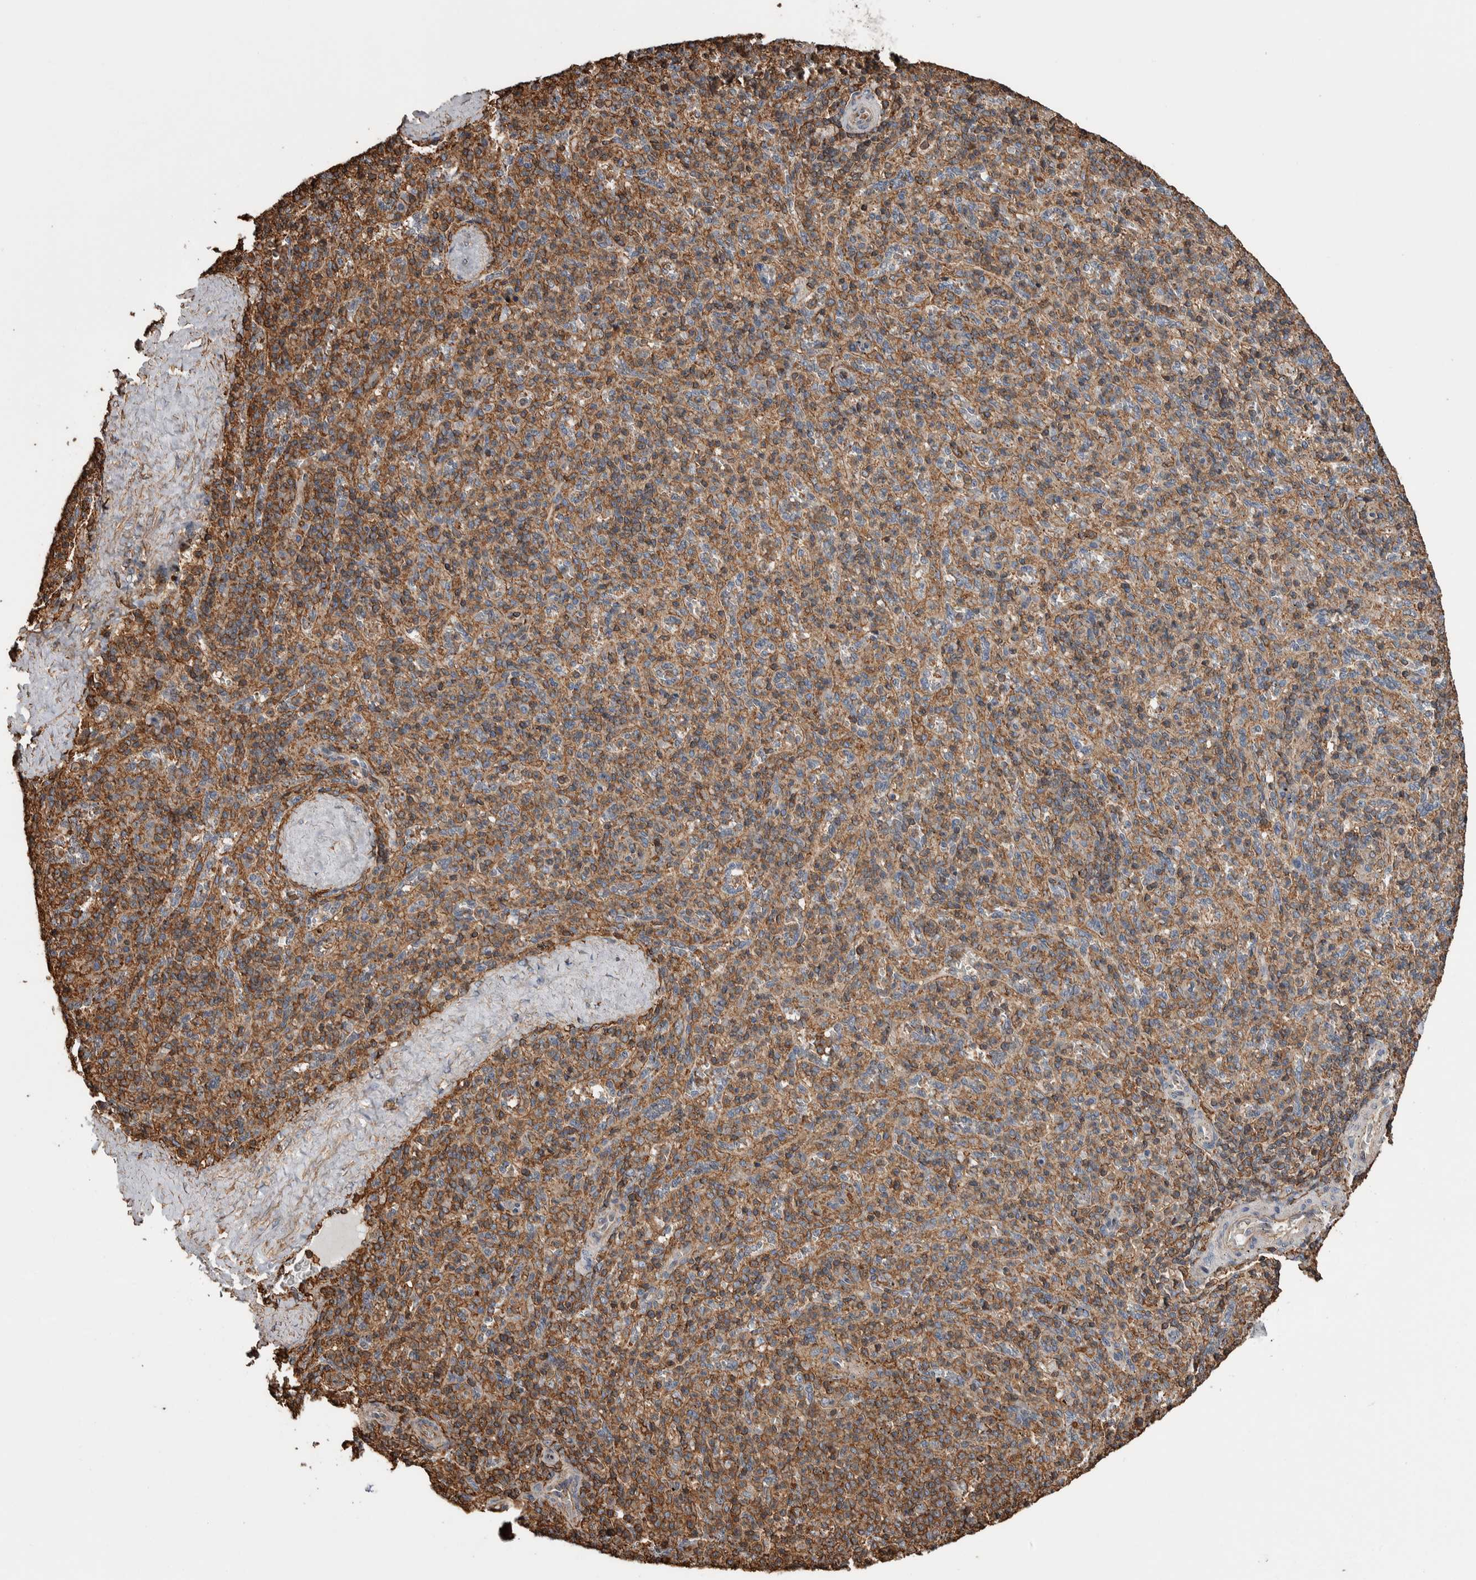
{"staining": {"intensity": "moderate", "quantity": ">75%", "location": "cytoplasmic/membranous"}, "tissue": "spleen", "cell_type": "Cells in red pulp", "image_type": "normal", "snomed": [{"axis": "morphology", "description": "Normal tissue, NOS"}, {"axis": "topography", "description": "Spleen"}], "caption": "Cells in red pulp display medium levels of moderate cytoplasmic/membranous expression in approximately >75% of cells in benign spleen.", "gene": "ENPP2", "patient": {"sex": "male", "age": 36}}